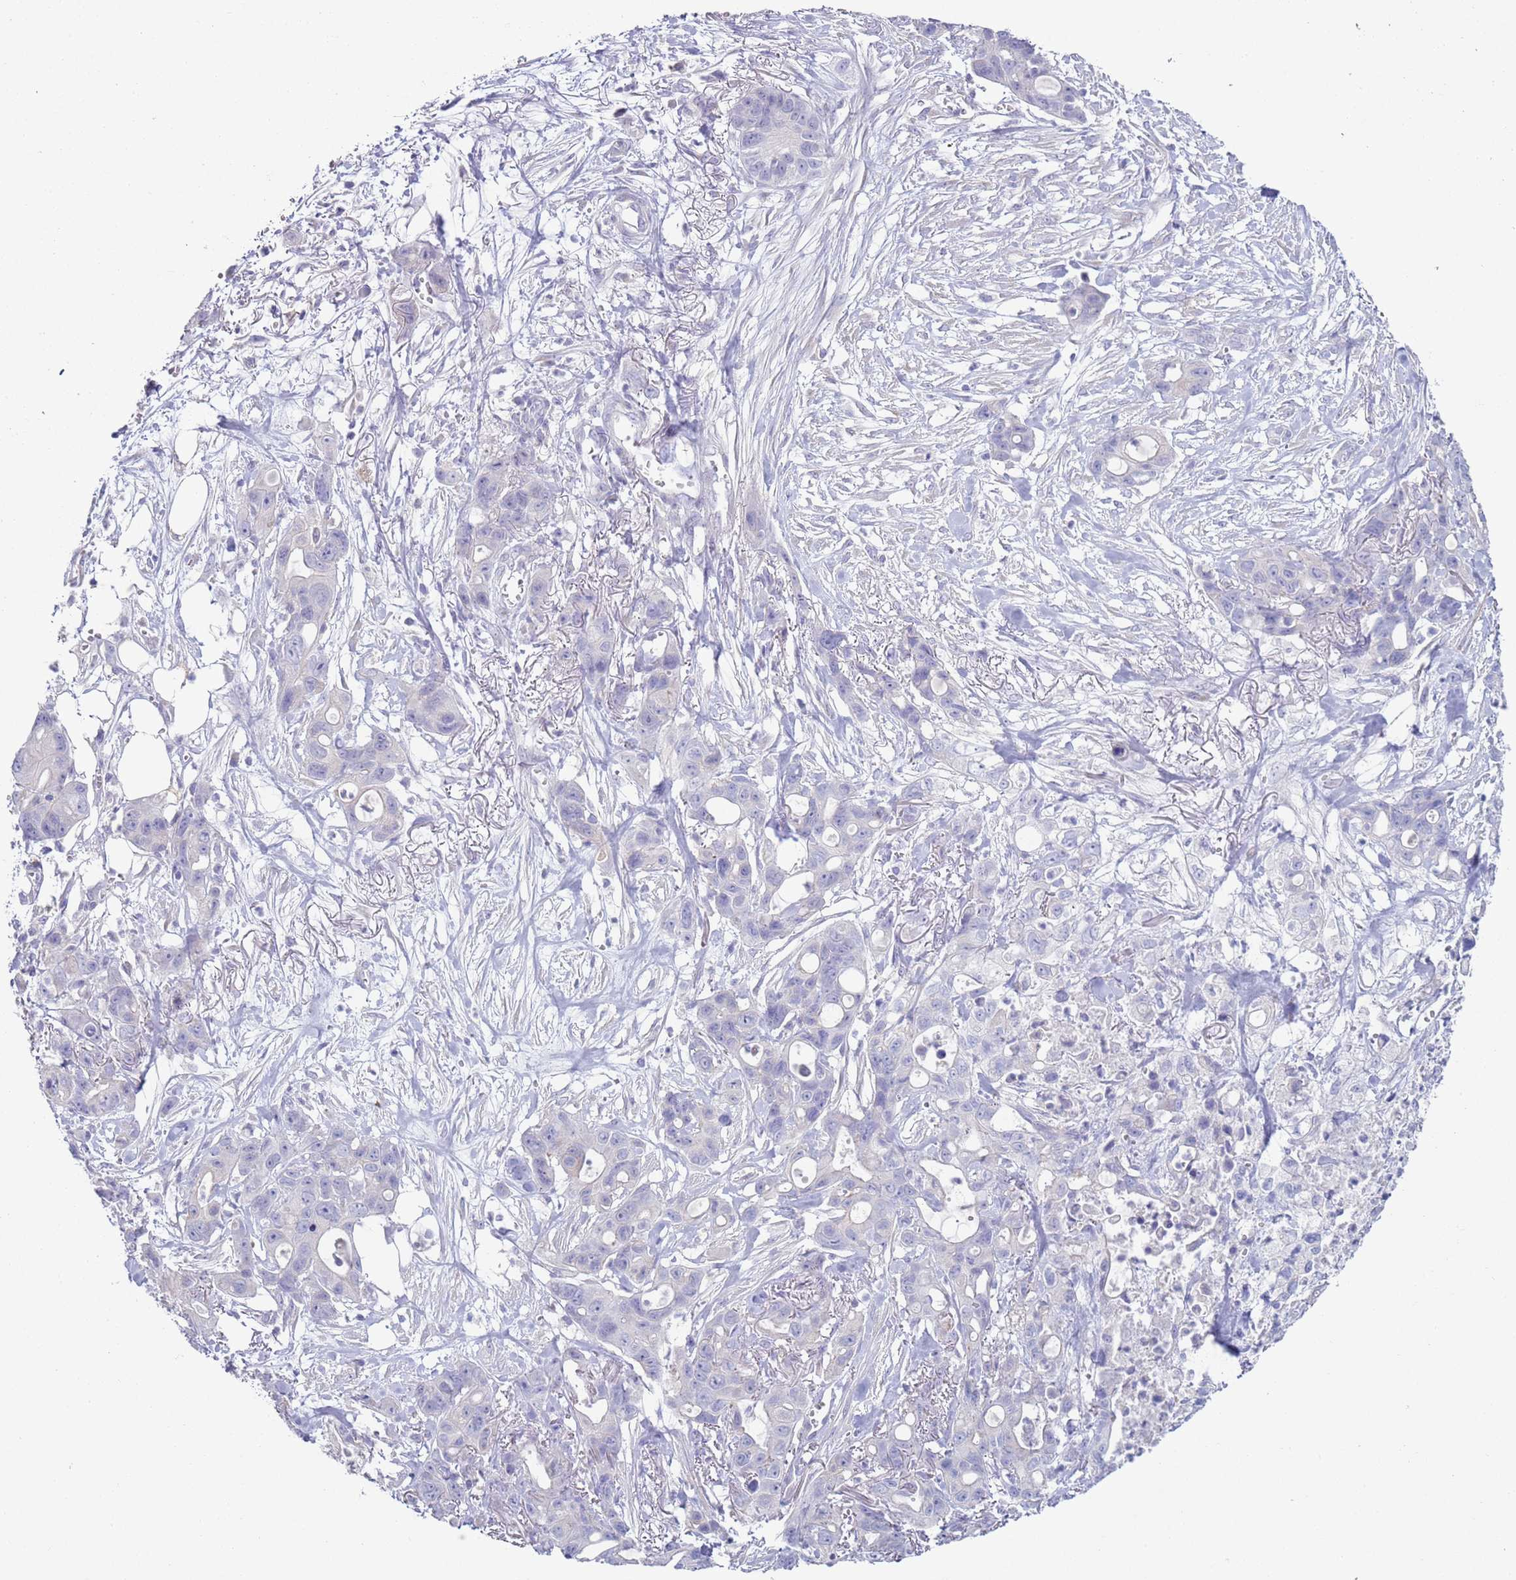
{"staining": {"intensity": "negative", "quantity": "none", "location": "none"}, "tissue": "ovarian cancer", "cell_type": "Tumor cells", "image_type": "cancer", "snomed": [{"axis": "morphology", "description": "Cystadenocarcinoma, mucinous, NOS"}, {"axis": "topography", "description": "Ovary"}], "caption": "Immunohistochemical staining of ovarian cancer (mucinous cystadenocarcinoma) displays no significant expression in tumor cells.", "gene": "NPAP1", "patient": {"sex": "female", "age": 70}}